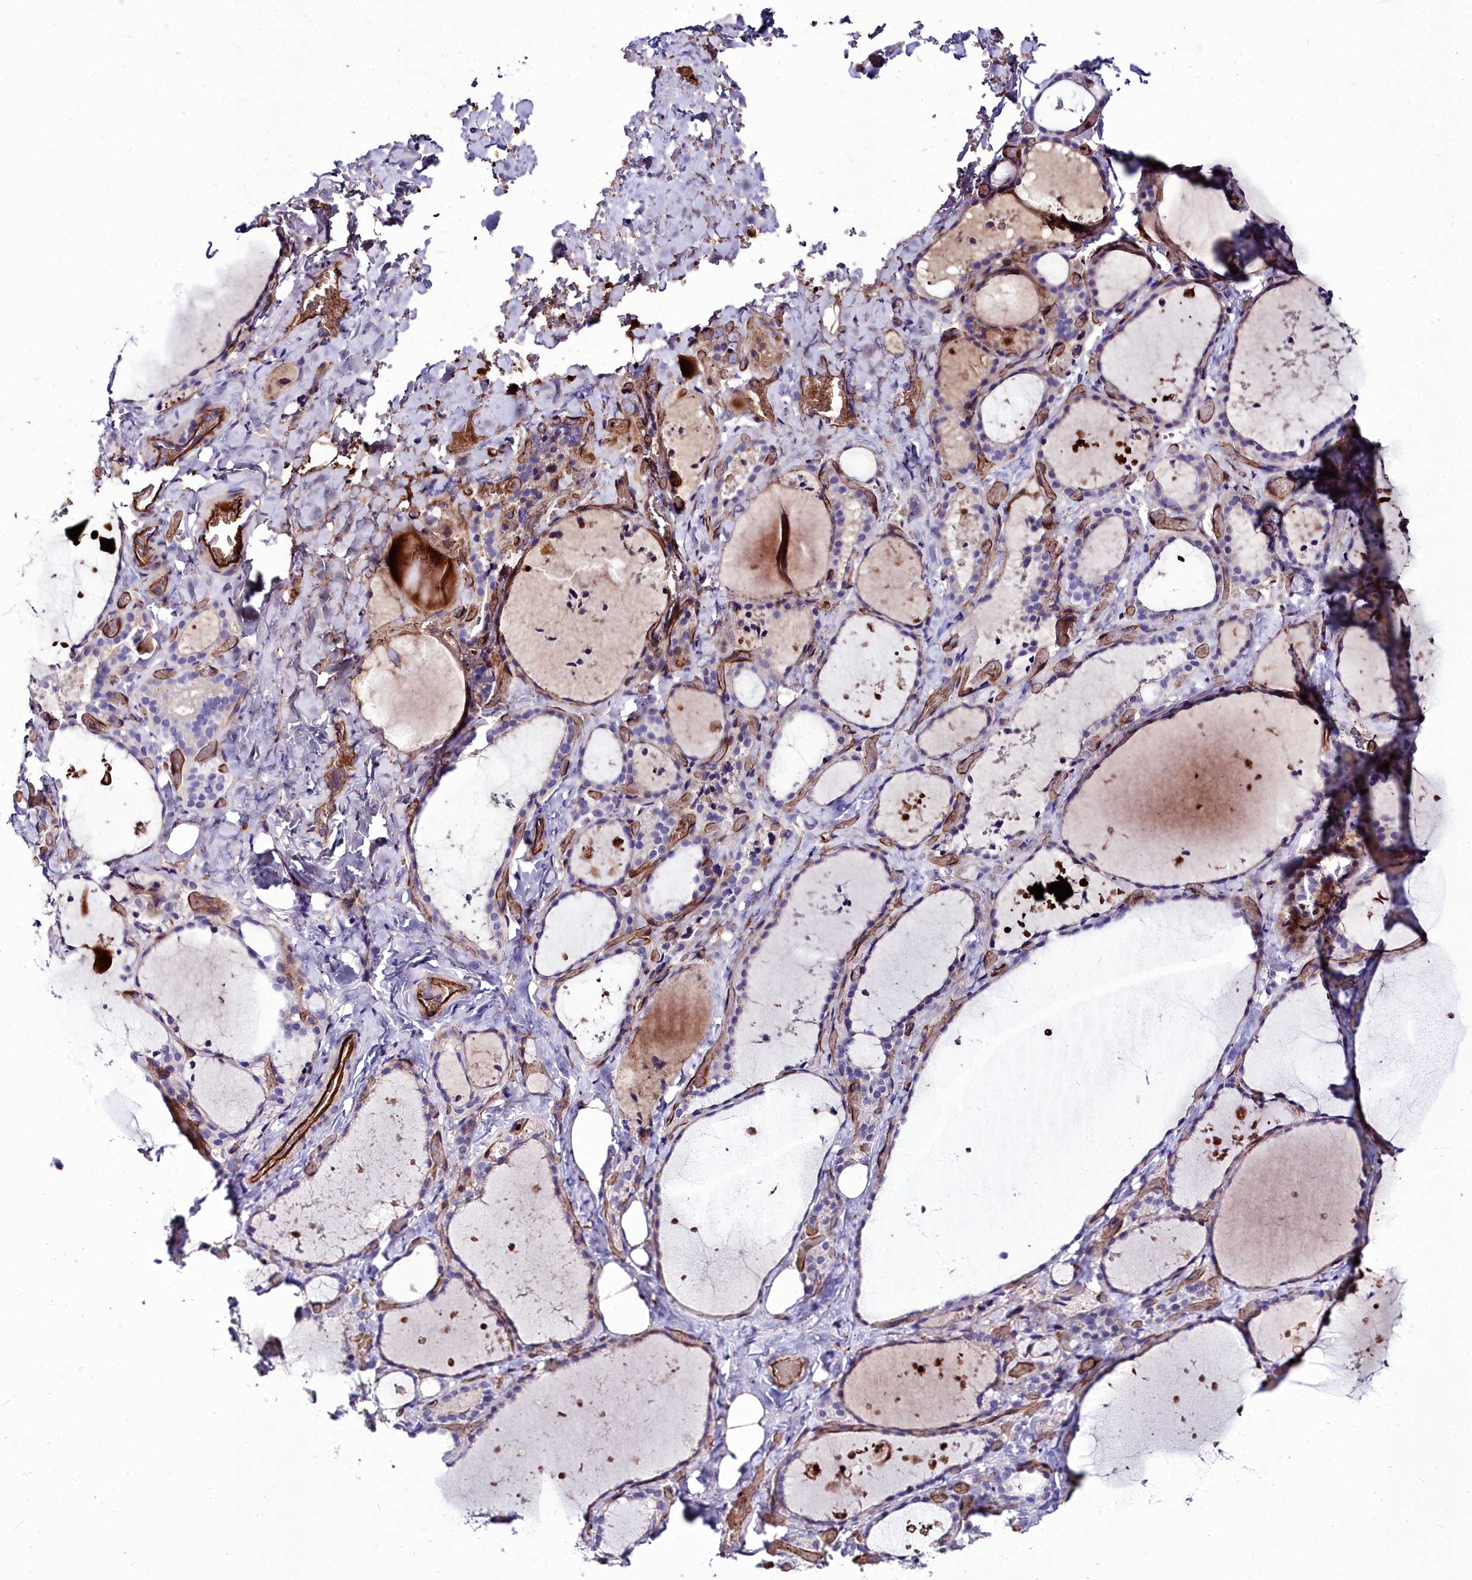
{"staining": {"intensity": "weak", "quantity": "<25%", "location": "cytoplasmic/membranous"}, "tissue": "thyroid gland", "cell_type": "Glandular cells", "image_type": "normal", "snomed": [{"axis": "morphology", "description": "Normal tissue, NOS"}, {"axis": "topography", "description": "Thyroid gland"}], "caption": "This photomicrograph is of benign thyroid gland stained with IHC to label a protein in brown with the nuclei are counter-stained blue. There is no expression in glandular cells.", "gene": "CYP4F11", "patient": {"sex": "female", "age": 44}}